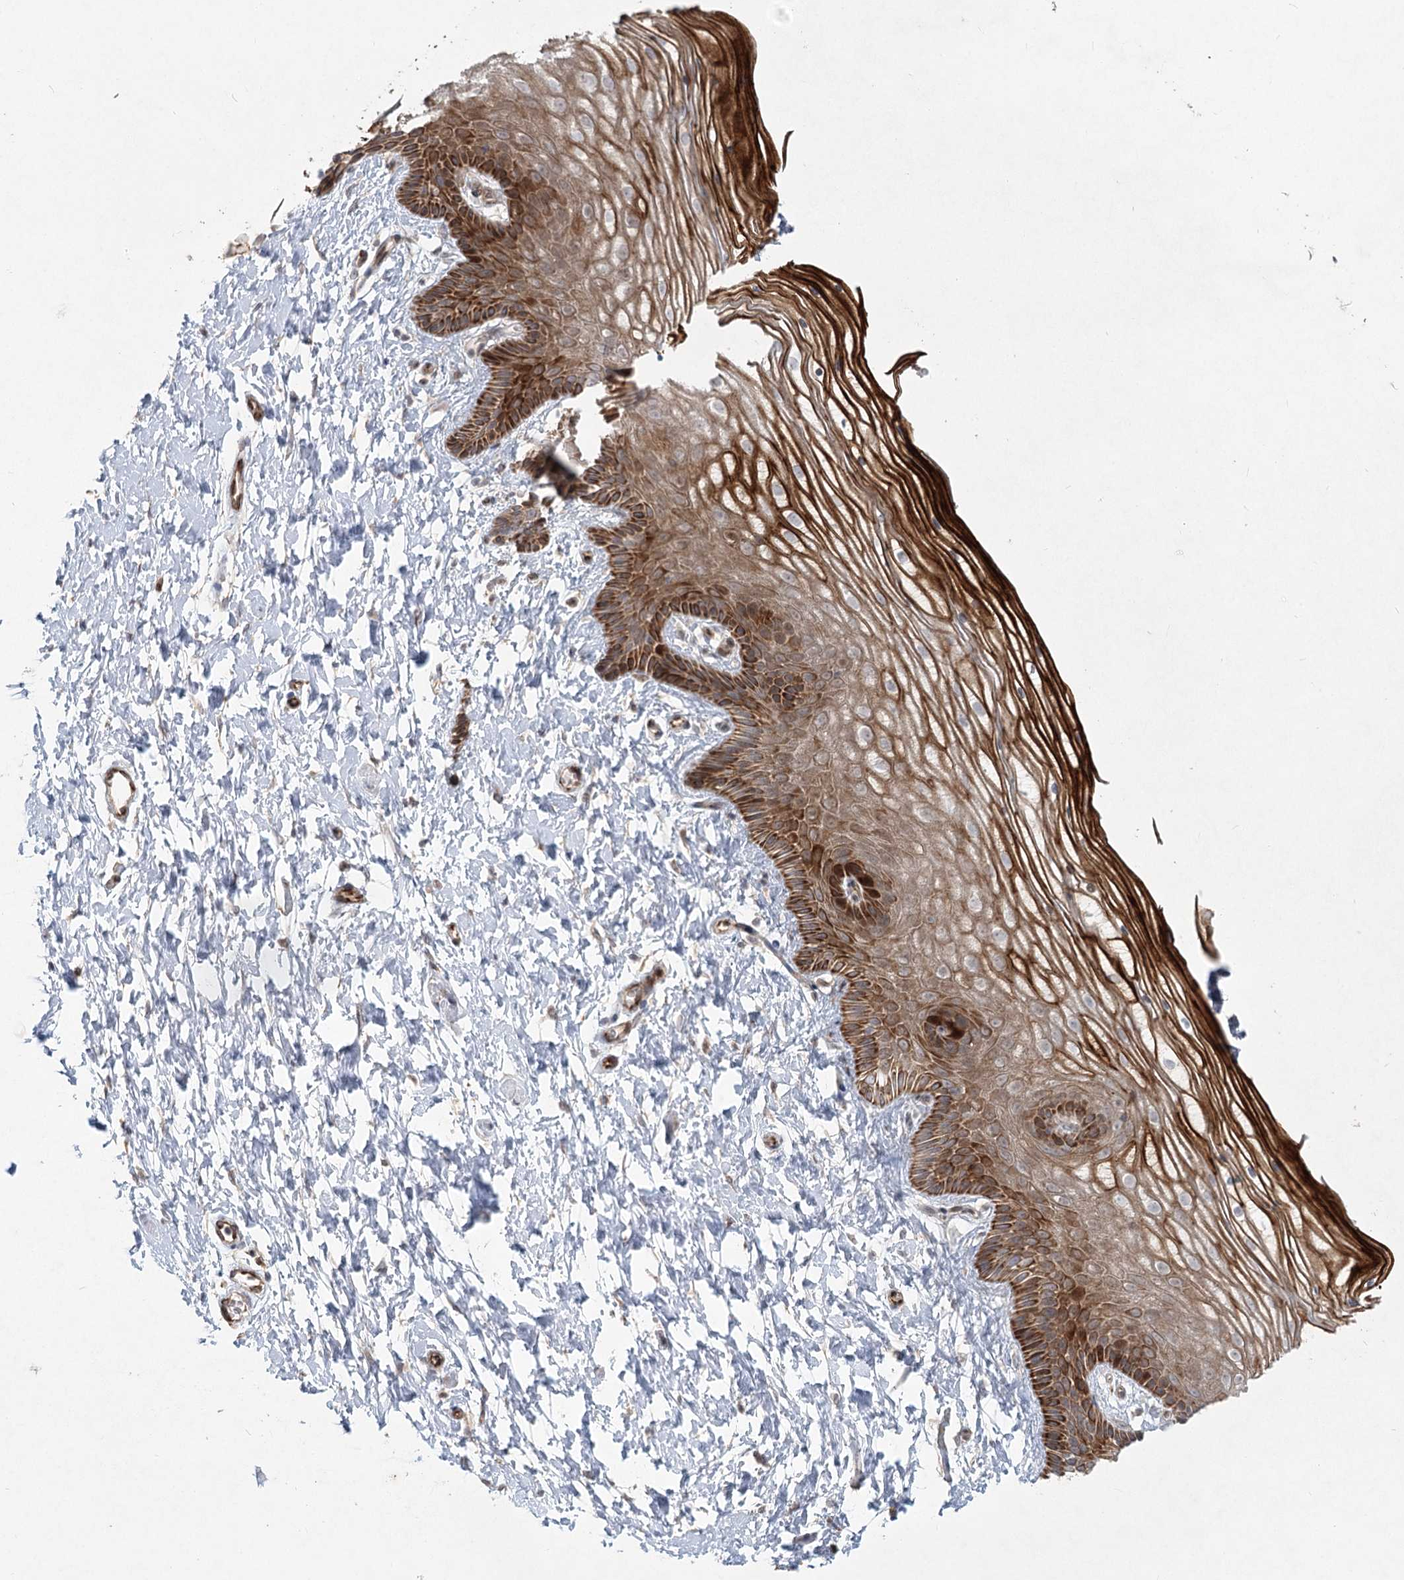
{"staining": {"intensity": "strong", "quantity": ">75%", "location": "cytoplasmic/membranous"}, "tissue": "vagina", "cell_type": "Squamous epithelial cells", "image_type": "normal", "snomed": [{"axis": "morphology", "description": "Normal tissue, NOS"}, {"axis": "topography", "description": "Vagina"}, {"axis": "topography", "description": "Cervix"}], "caption": "Immunohistochemistry photomicrograph of normal vagina: human vagina stained using immunohistochemistry (IHC) shows high levels of strong protein expression localized specifically in the cytoplasmic/membranous of squamous epithelial cells, appearing as a cytoplasmic/membranous brown color.", "gene": "LRP2BP", "patient": {"sex": "female", "age": 40}}